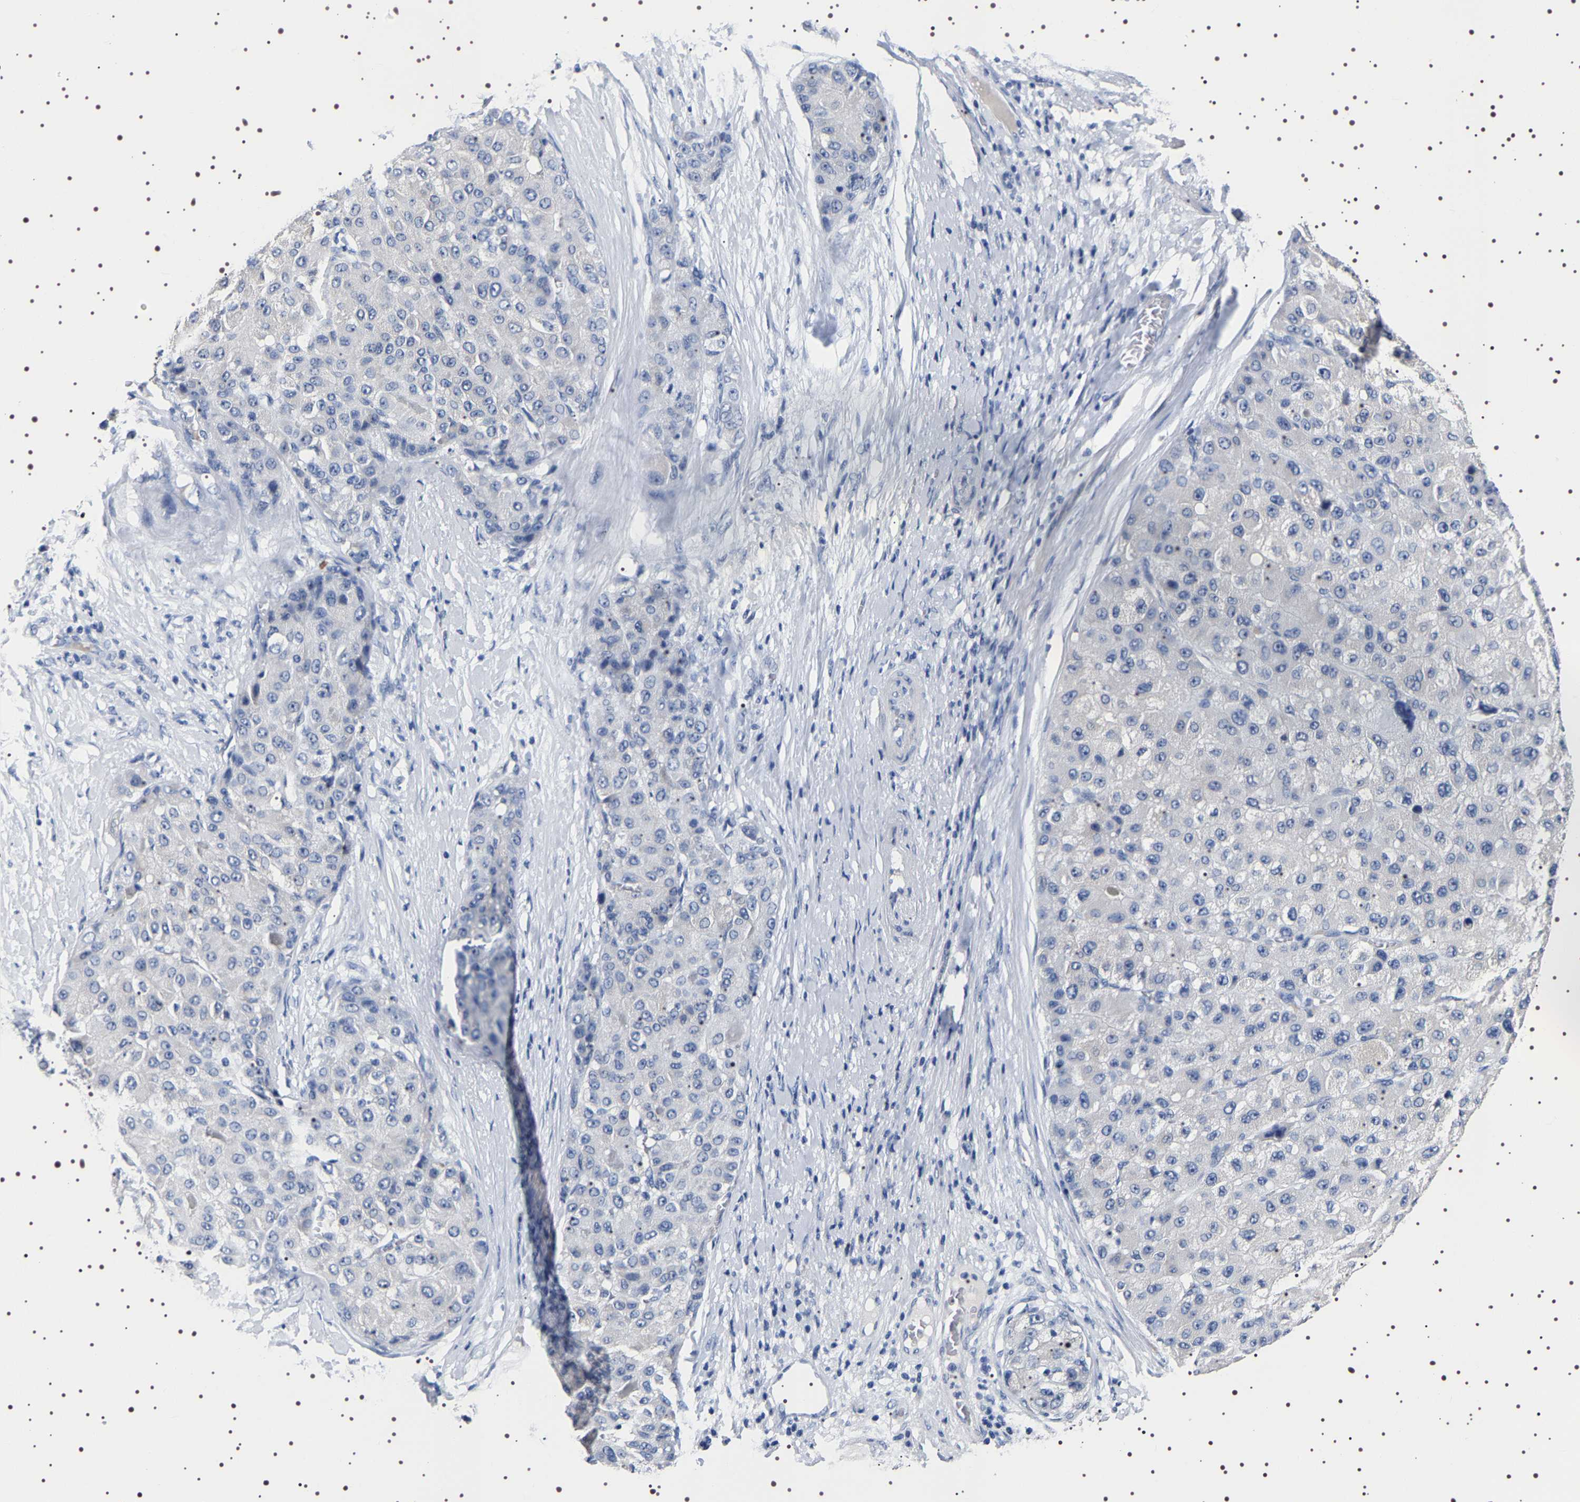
{"staining": {"intensity": "negative", "quantity": "none", "location": "none"}, "tissue": "liver cancer", "cell_type": "Tumor cells", "image_type": "cancer", "snomed": [{"axis": "morphology", "description": "Carcinoma, Hepatocellular, NOS"}, {"axis": "topography", "description": "Liver"}], "caption": "Protein analysis of liver cancer (hepatocellular carcinoma) reveals no significant positivity in tumor cells.", "gene": "UBQLN3", "patient": {"sex": "male", "age": 80}}